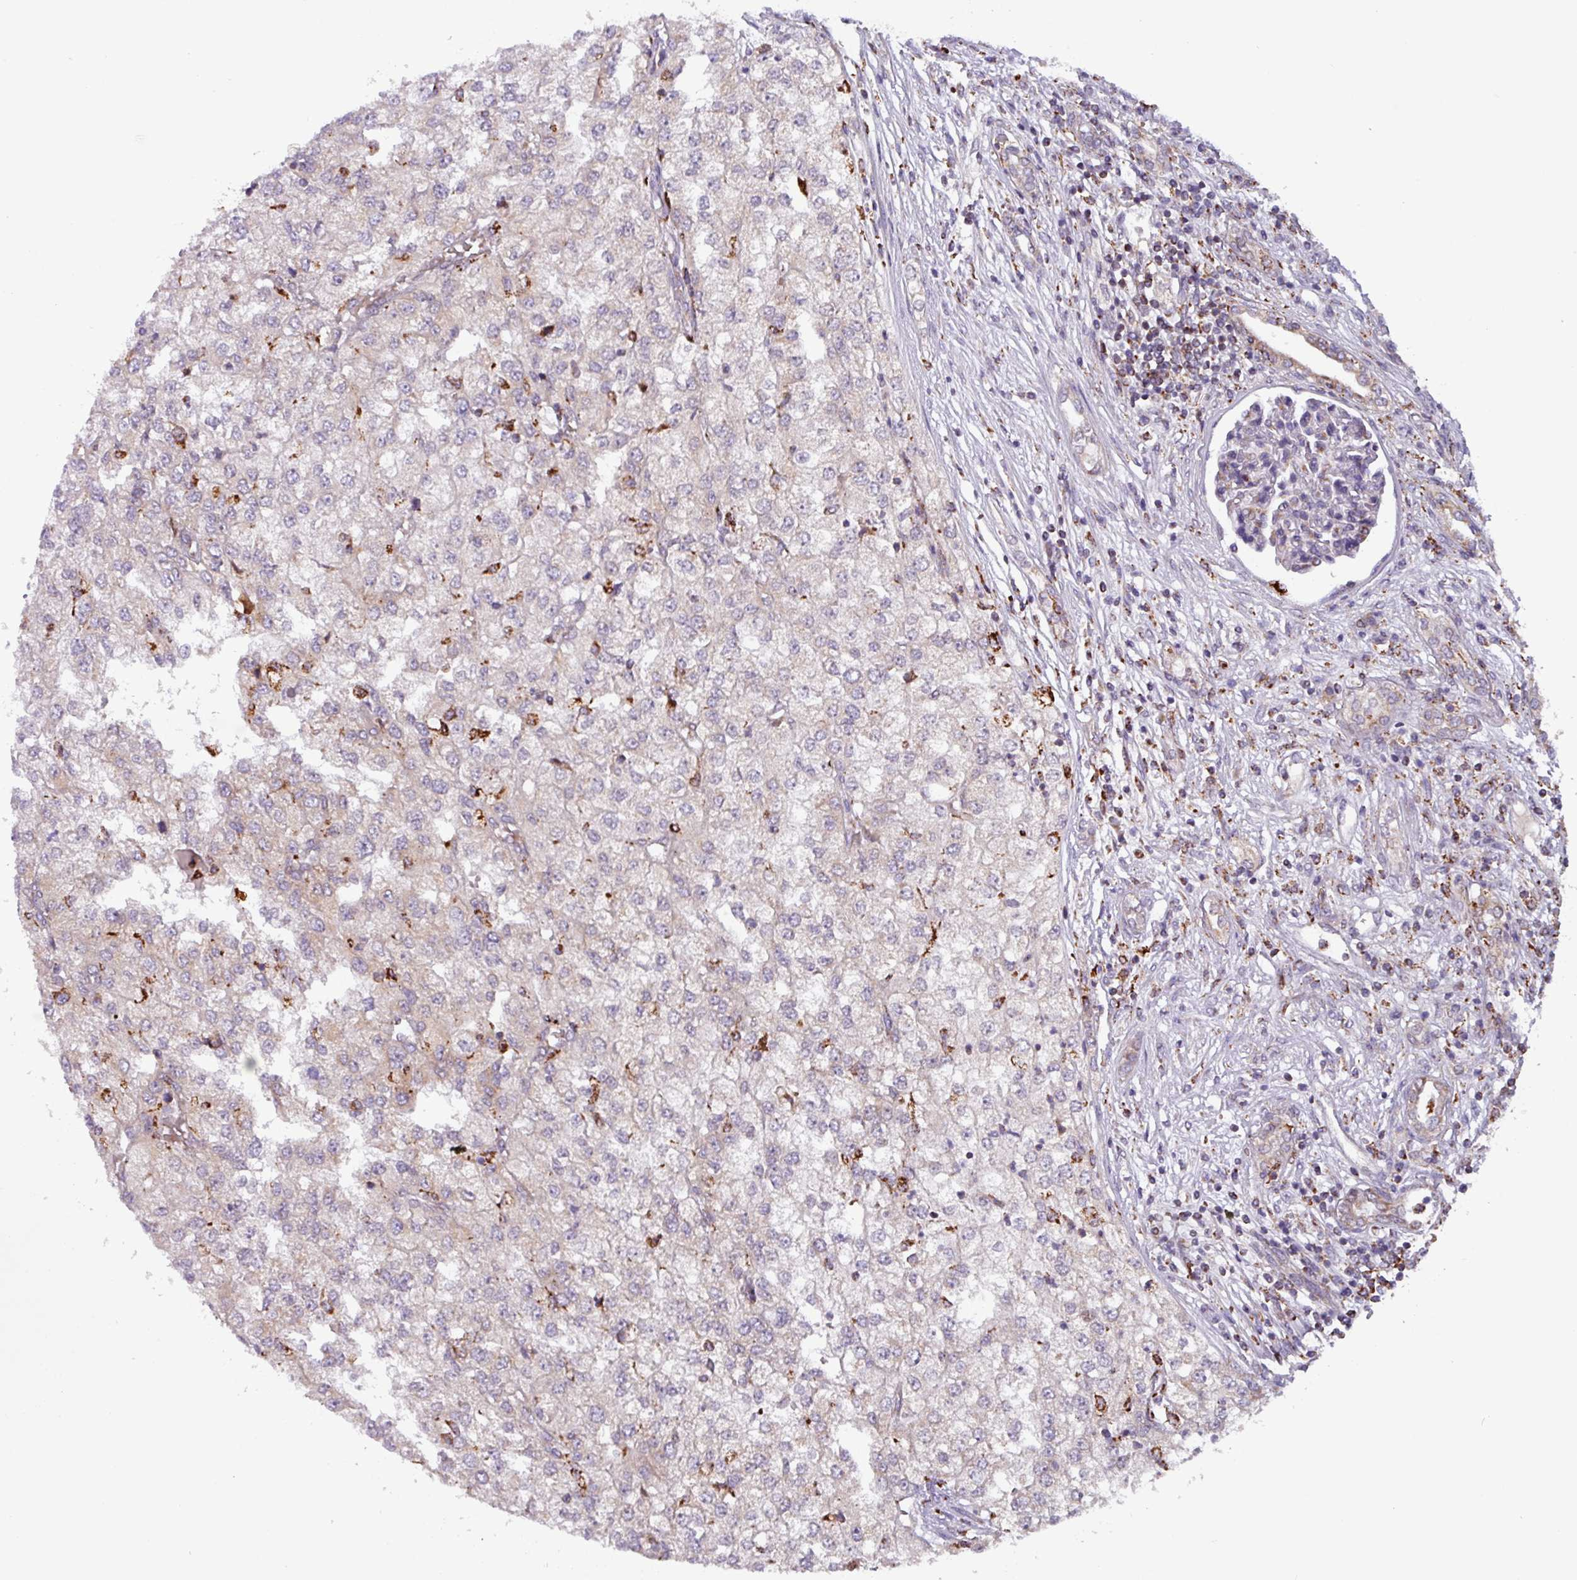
{"staining": {"intensity": "negative", "quantity": "none", "location": "none"}, "tissue": "renal cancer", "cell_type": "Tumor cells", "image_type": "cancer", "snomed": [{"axis": "morphology", "description": "Adenocarcinoma, NOS"}, {"axis": "topography", "description": "Kidney"}], "caption": "The micrograph demonstrates no significant staining in tumor cells of renal cancer.", "gene": "AKIRIN1", "patient": {"sex": "female", "age": 54}}